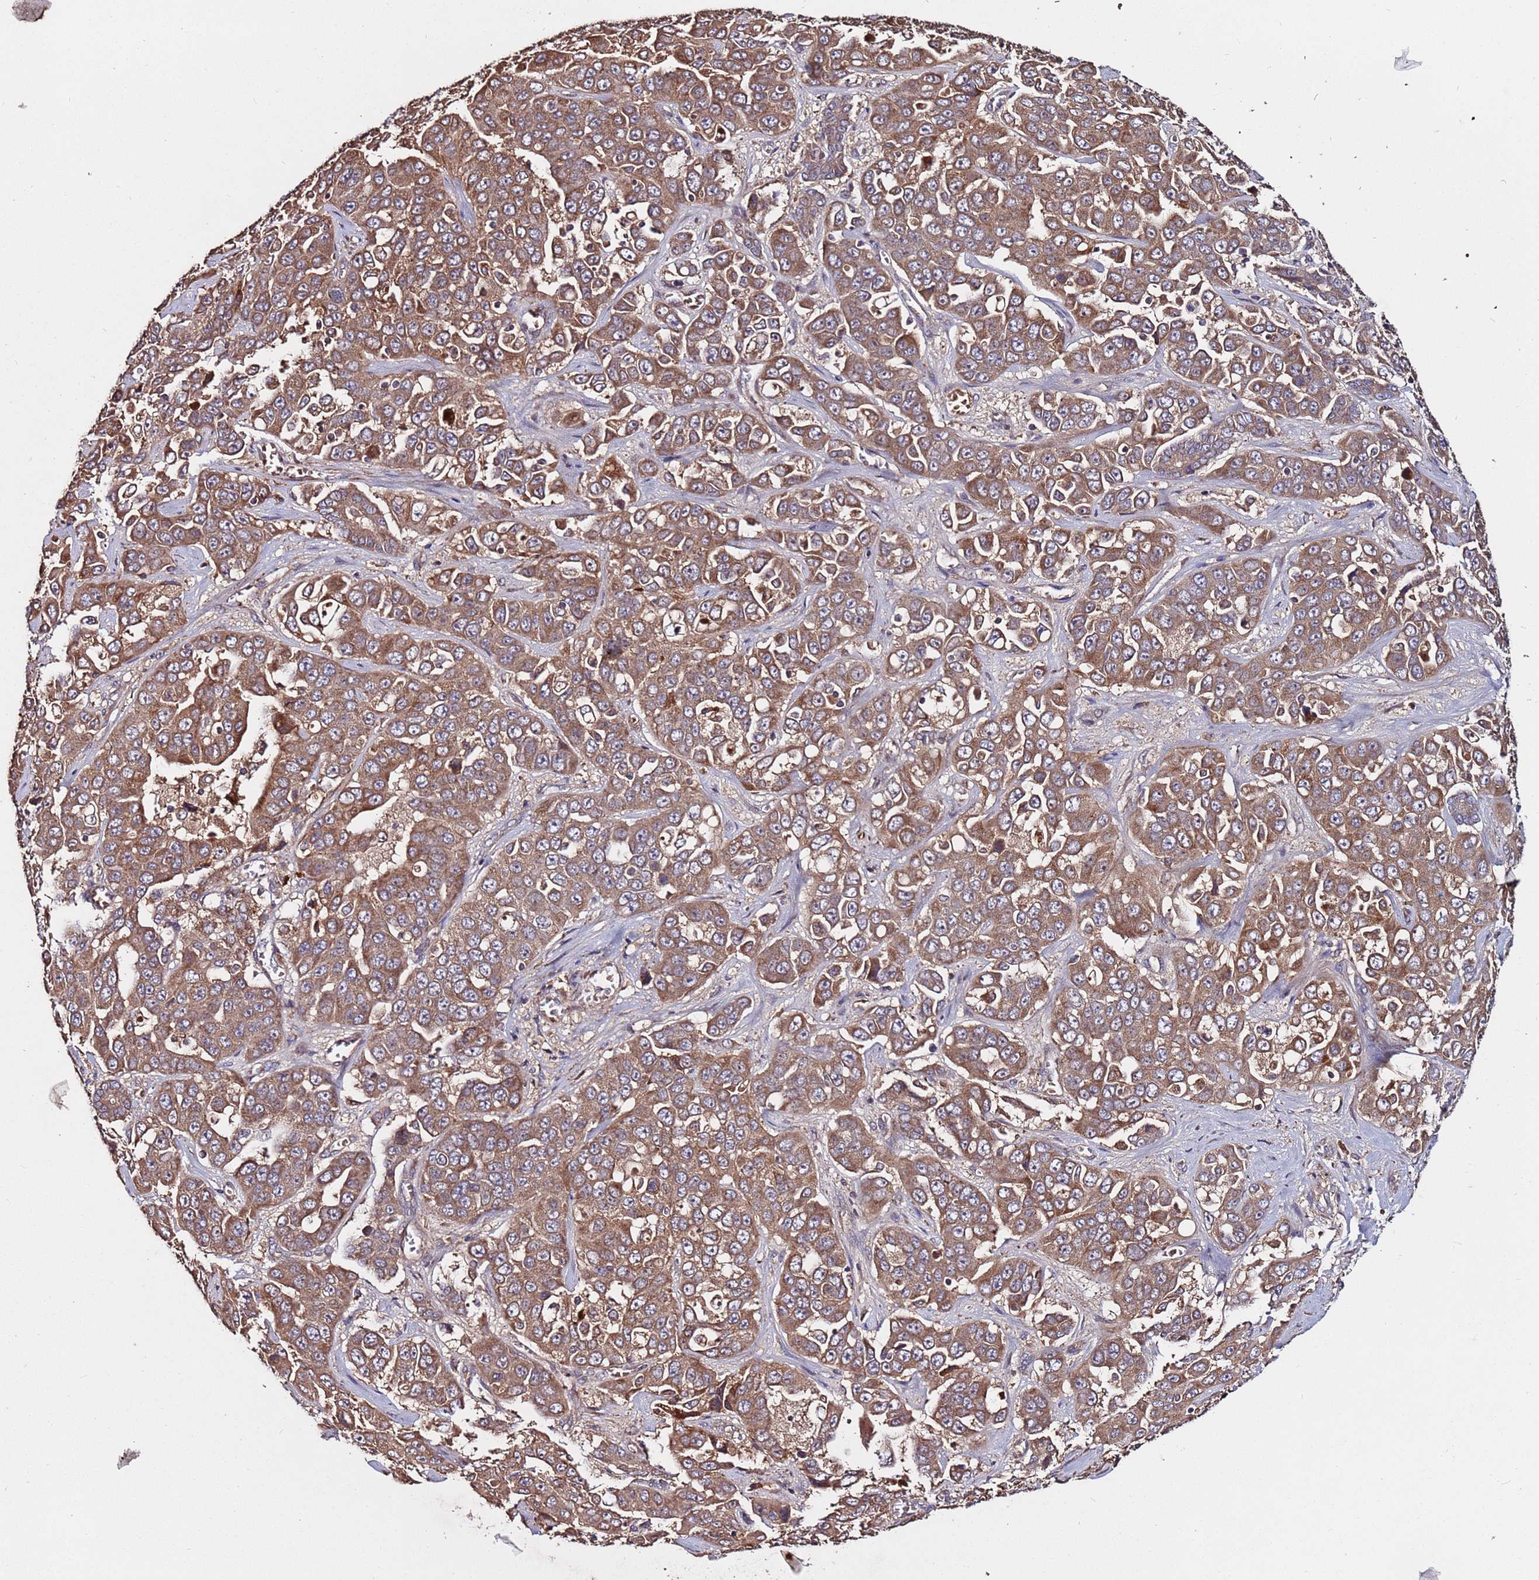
{"staining": {"intensity": "moderate", "quantity": ">75%", "location": "cytoplasmic/membranous"}, "tissue": "liver cancer", "cell_type": "Tumor cells", "image_type": "cancer", "snomed": [{"axis": "morphology", "description": "Cholangiocarcinoma"}, {"axis": "topography", "description": "Liver"}], "caption": "Liver cholangiocarcinoma stained with immunohistochemistry (IHC) shows moderate cytoplasmic/membranous staining in about >75% of tumor cells.", "gene": "RPS15A", "patient": {"sex": "female", "age": 52}}